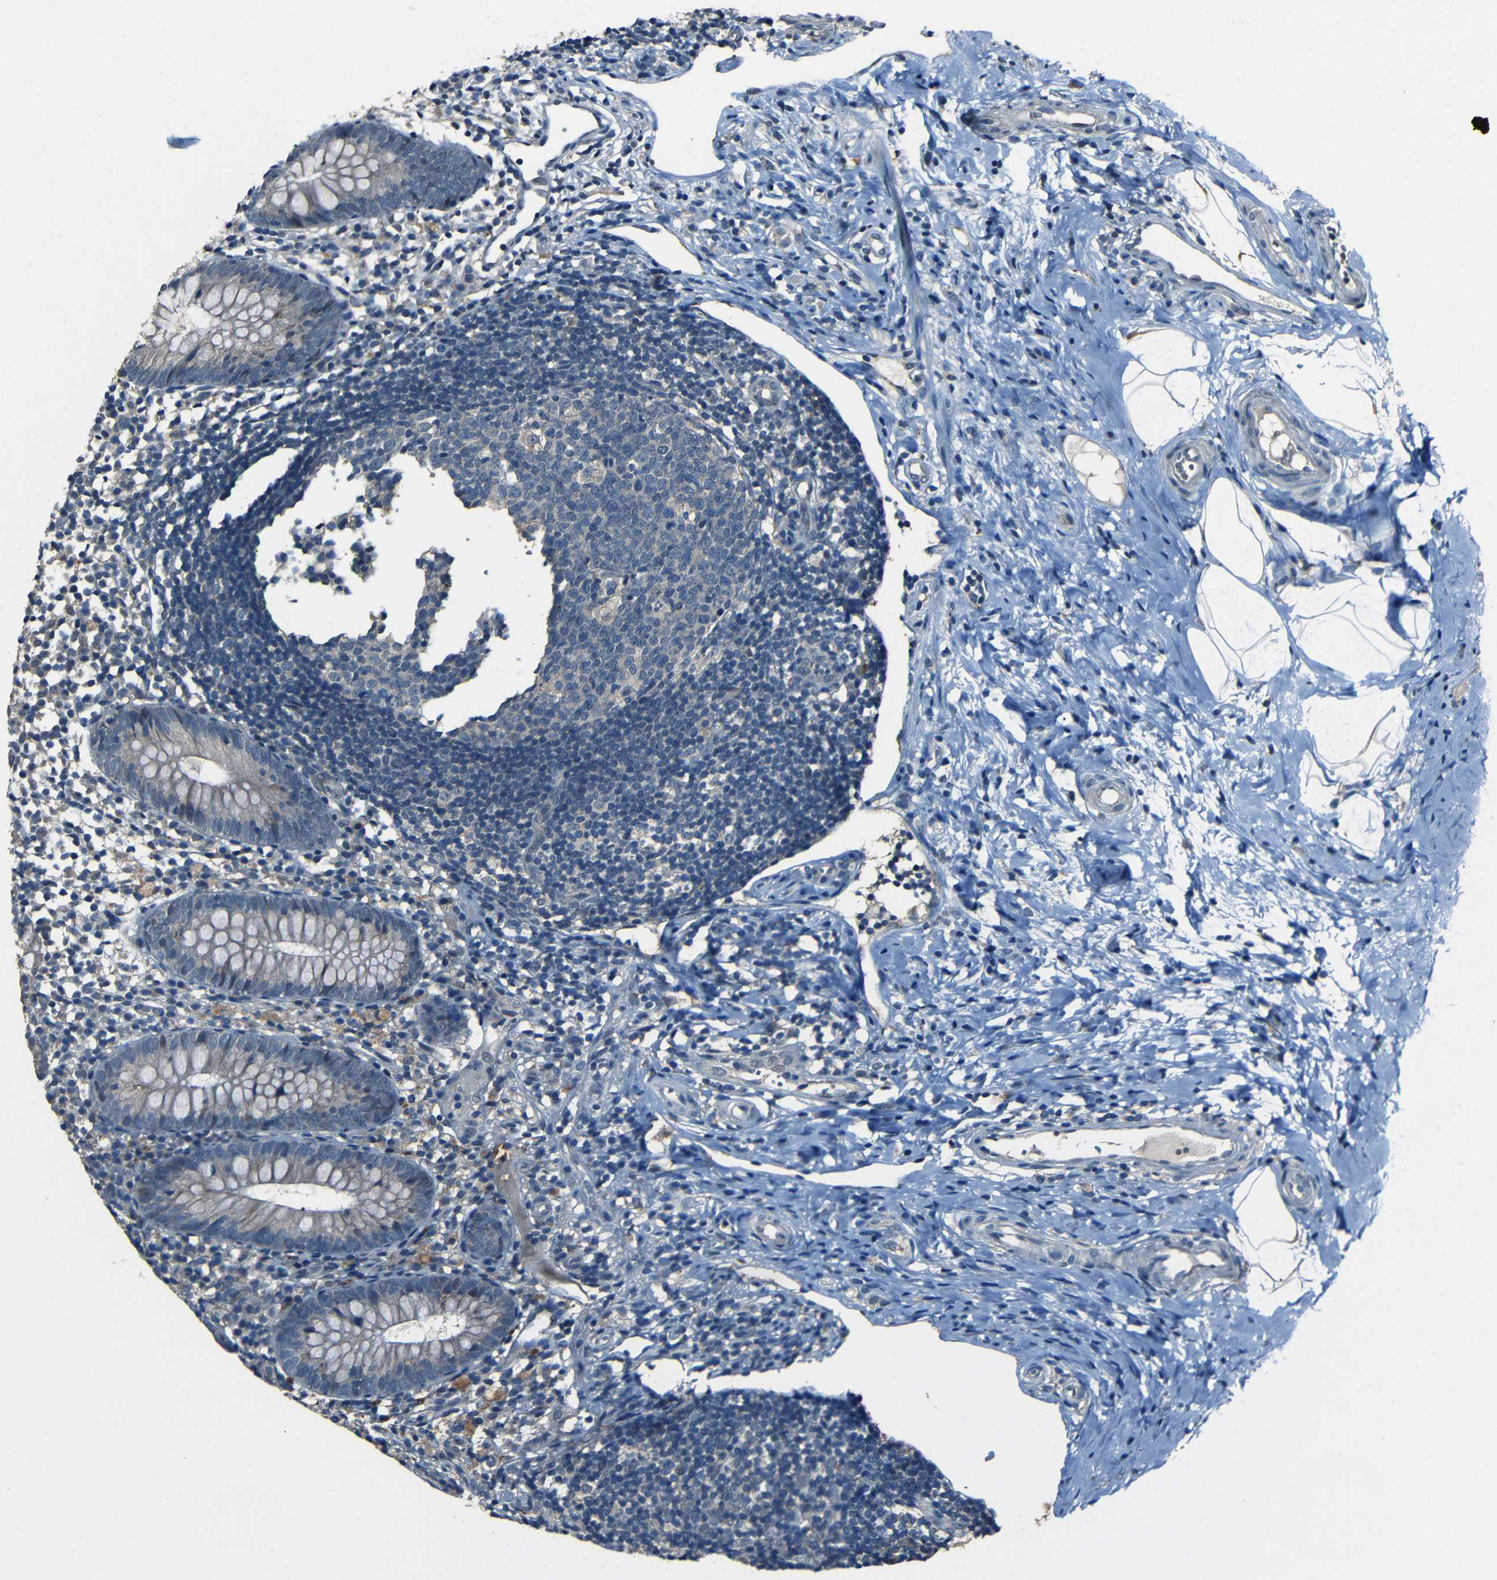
{"staining": {"intensity": "negative", "quantity": "none", "location": "none"}, "tissue": "appendix", "cell_type": "Glandular cells", "image_type": "normal", "snomed": [{"axis": "morphology", "description": "Normal tissue, NOS"}, {"axis": "topography", "description": "Appendix"}], "caption": "A photomicrograph of human appendix is negative for staining in glandular cells. Nuclei are stained in blue.", "gene": "SLA", "patient": {"sex": "female", "age": 20}}